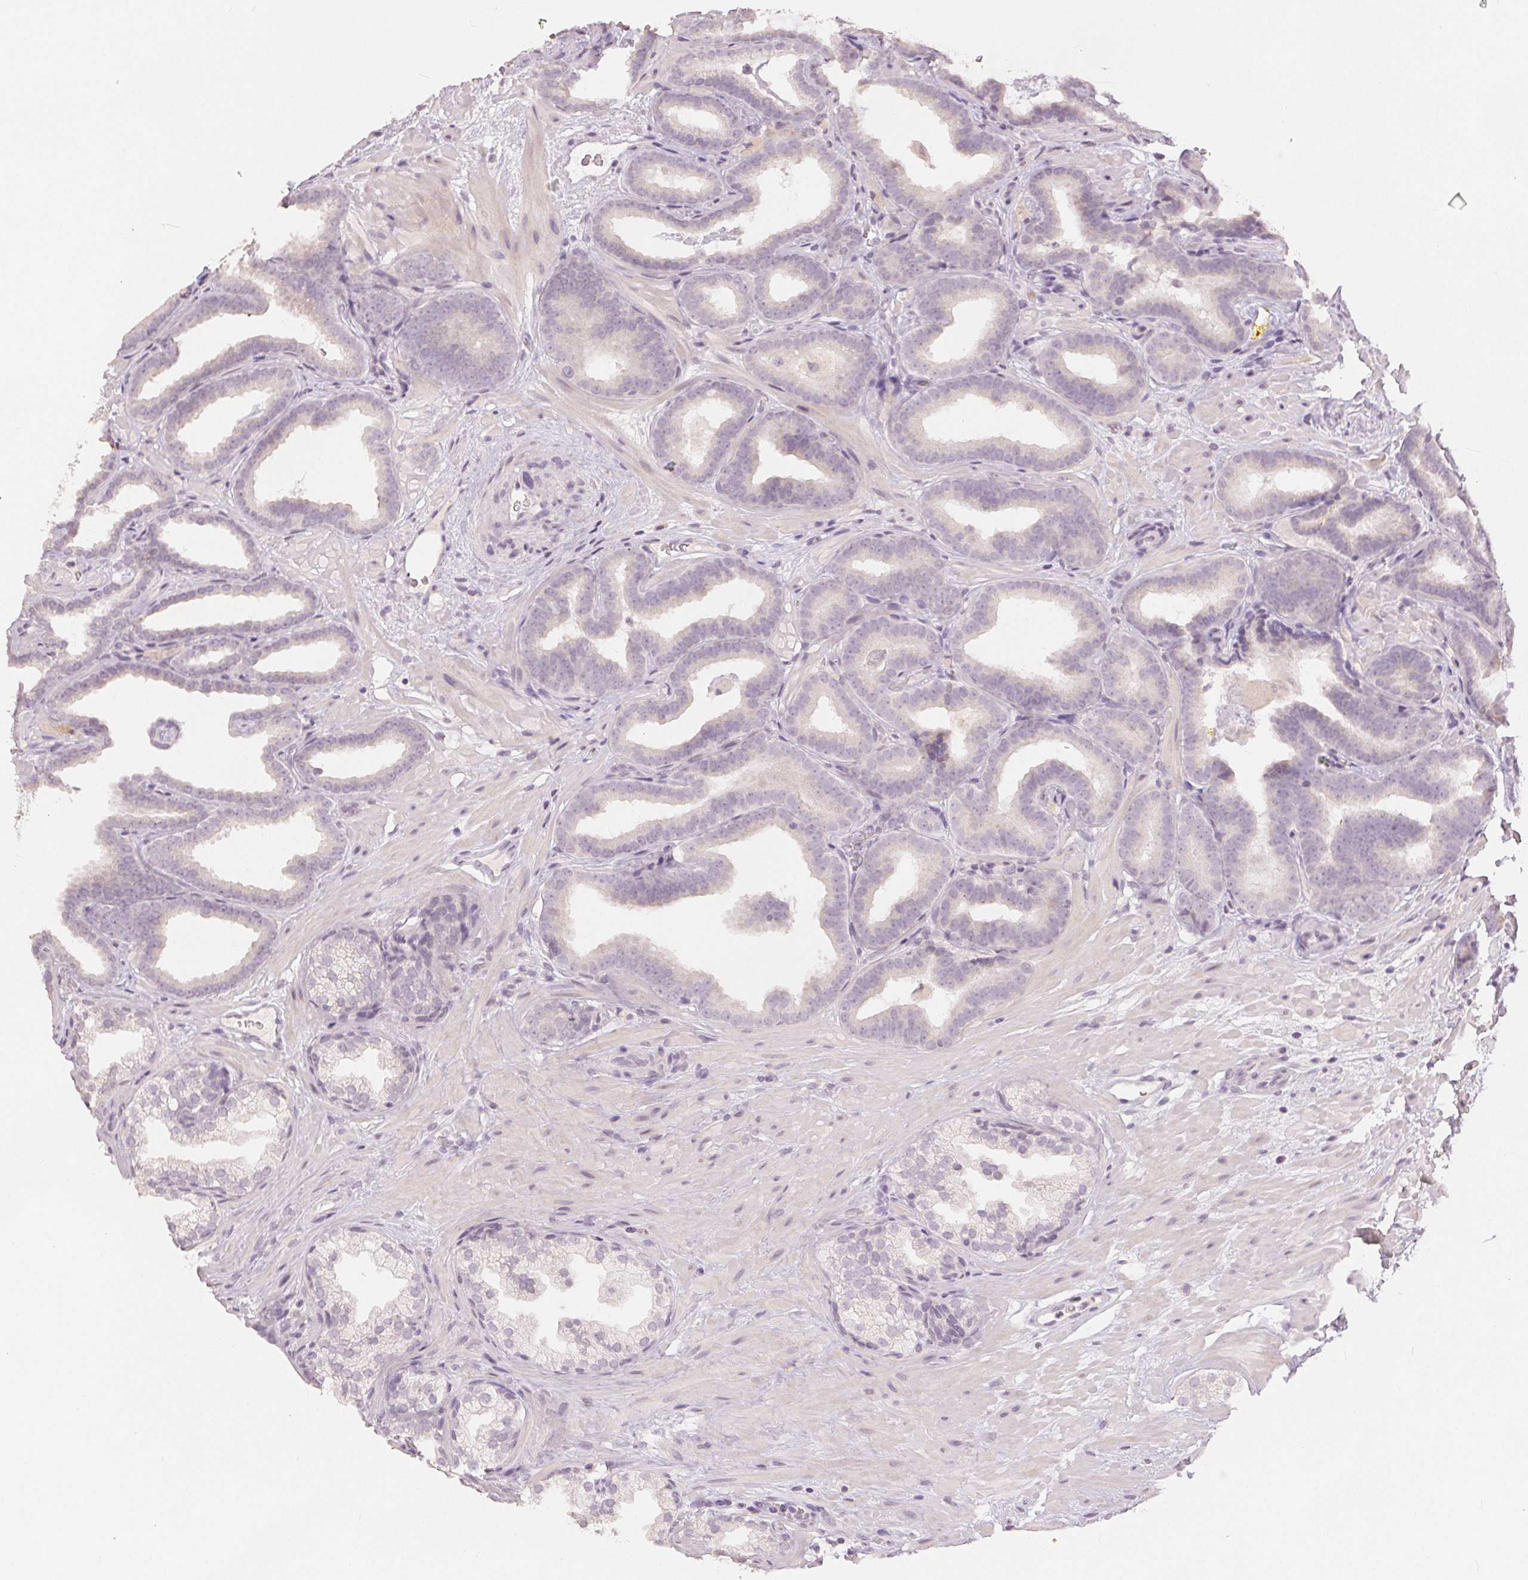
{"staining": {"intensity": "negative", "quantity": "none", "location": "none"}, "tissue": "prostate cancer", "cell_type": "Tumor cells", "image_type": "cancer", "snomed": [{"axis": "morphology", "description": "Adenocarcinoma, Low grade"}, {"axis": "topography", "description": "Prostate"}], "caption": "The histopathology image exhibits no staining of tumor cells in prostate adenocarcinoma (low-grade).", "gene": "SLC27A5", "patient": {"sex": "male", "age": 63}}